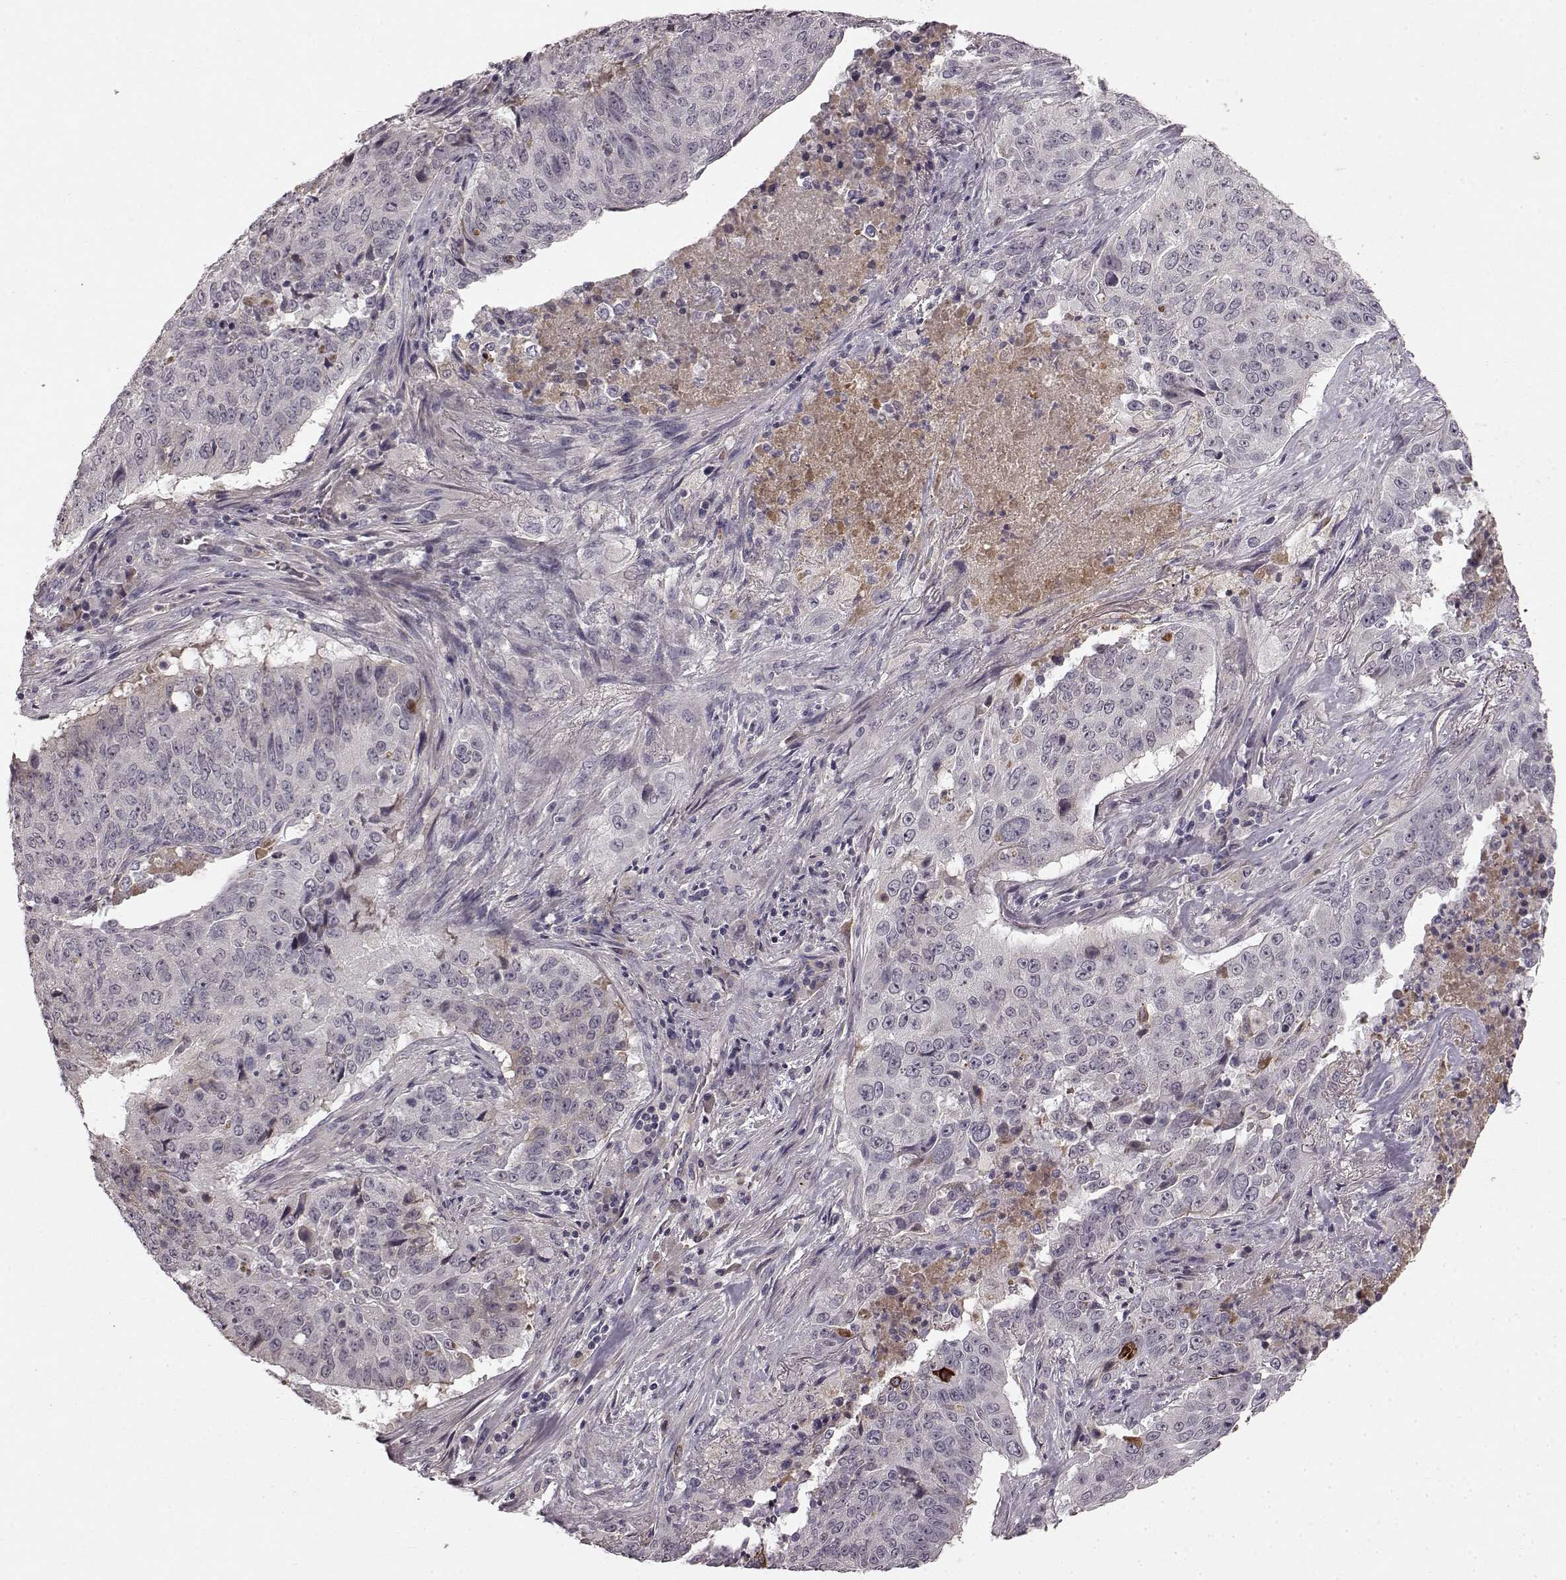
{"staining": {"intensity": "negative", "quantity": "none", "location": "none"}, "tissue": "lung cancer", "cell_type": "Tumor cells", "image_type": "cancer", "snomed": [{"axis": "morphology", "description": "Normal tissue, NOS"}, {"axis": "morphology", "description": "Squamous cell carcinoma, NOS"}, {"axis": "topography", "description": "Bronchus"}, {"axis": "topography", "description": "Lung"}], "caption": "The photomicrograph shows no significant positivity in tumor cells of lung cancer.", "gene": "SLC22A18", "patient": {"sex": "male", "age": 64}}